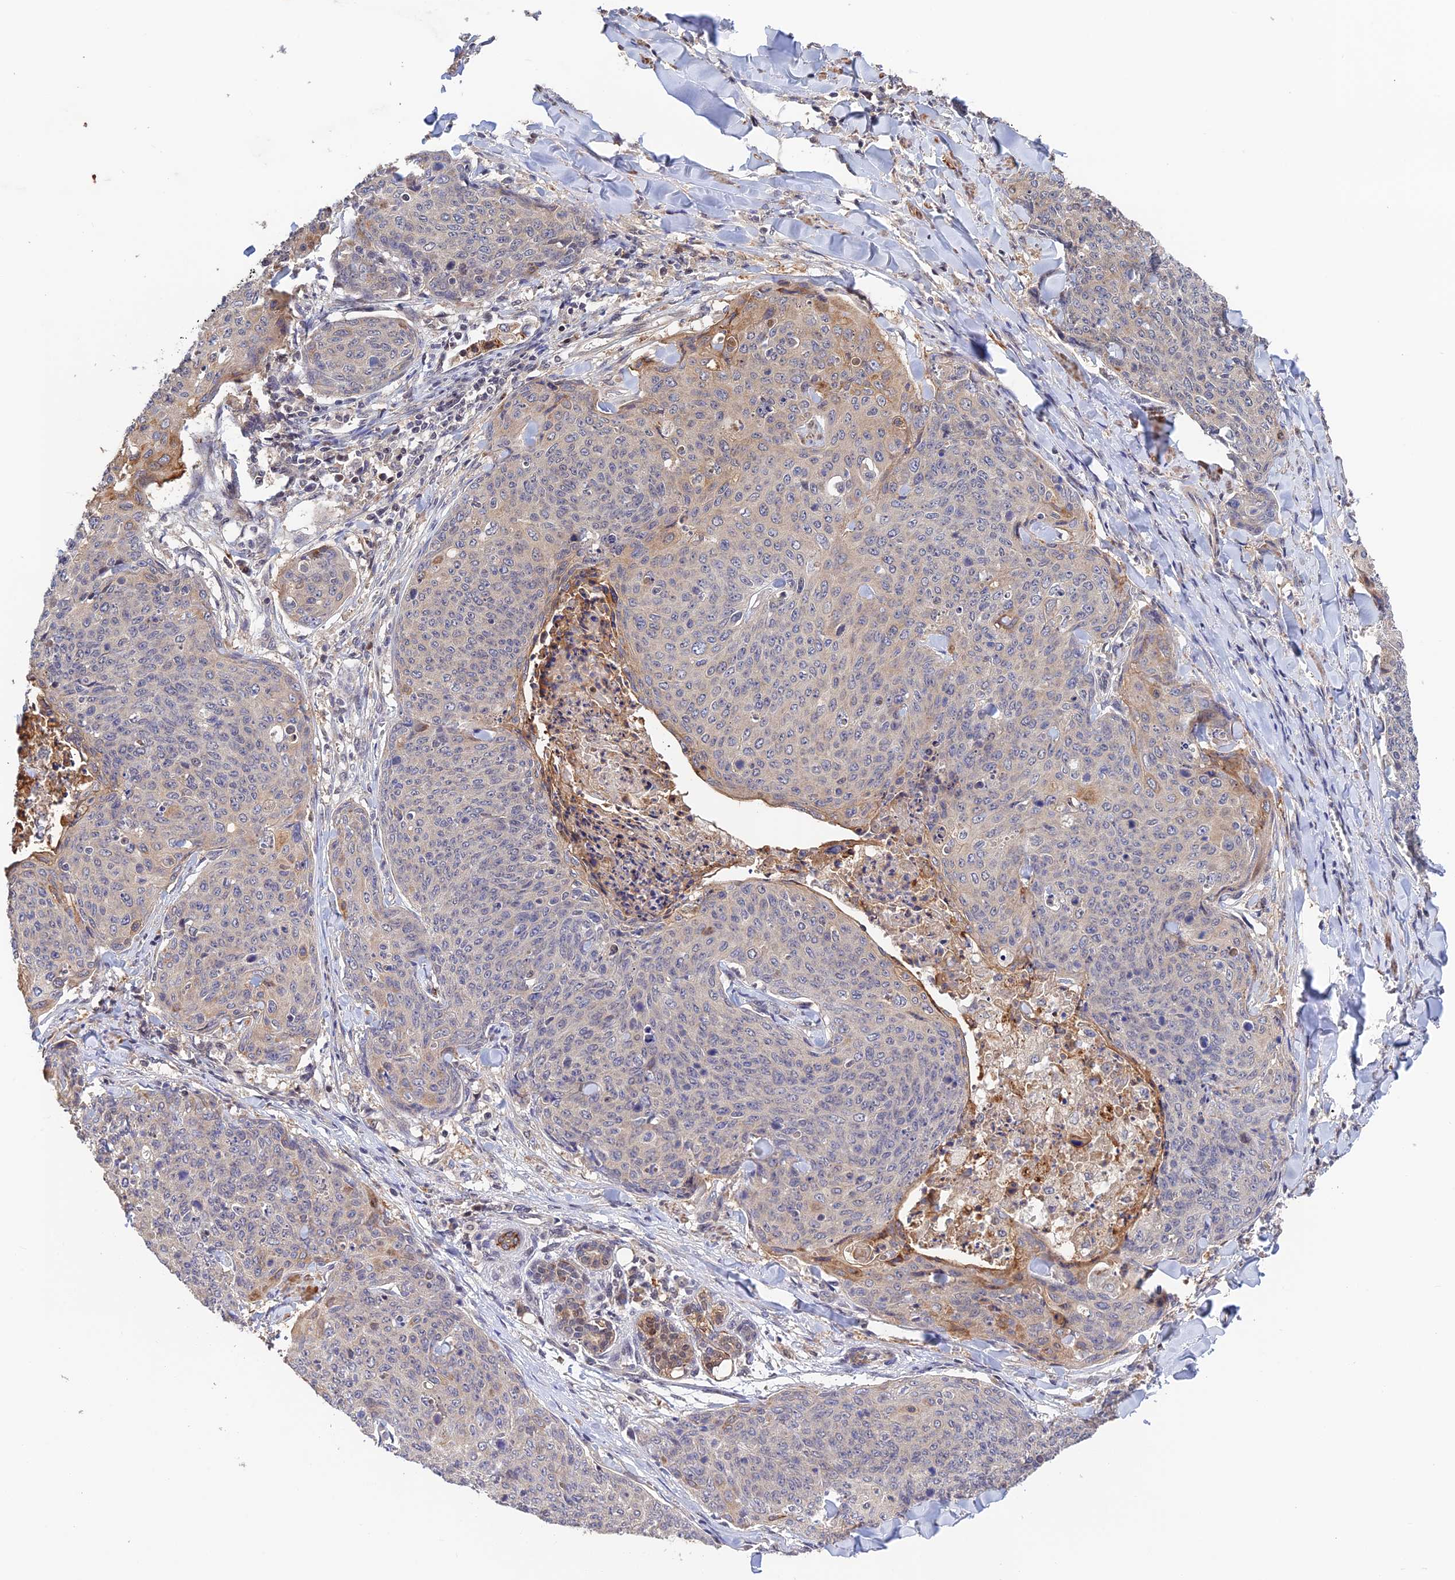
{"staining": {"intensity": "weak", "quantity": "<25%", "location": "cytoplasmic/membranous"}, "tissue": "skin cancer", "cell_type": "Tumor cells", "image_type": "cancer", "snomed": [{"axis": "morphology", "description": "Squamous cell carcinoma, NOS"}, {"axis": "topography", "description": "Skin"}, {"axis": "topography", "description": "Vulva"}], "caption": "This is an IHC micrograph of human squamous cell carcinoma (skin). There is no staining in tumor cells.", "gene": "CWH43", "patient": {"sex": "female", "age": 85}}